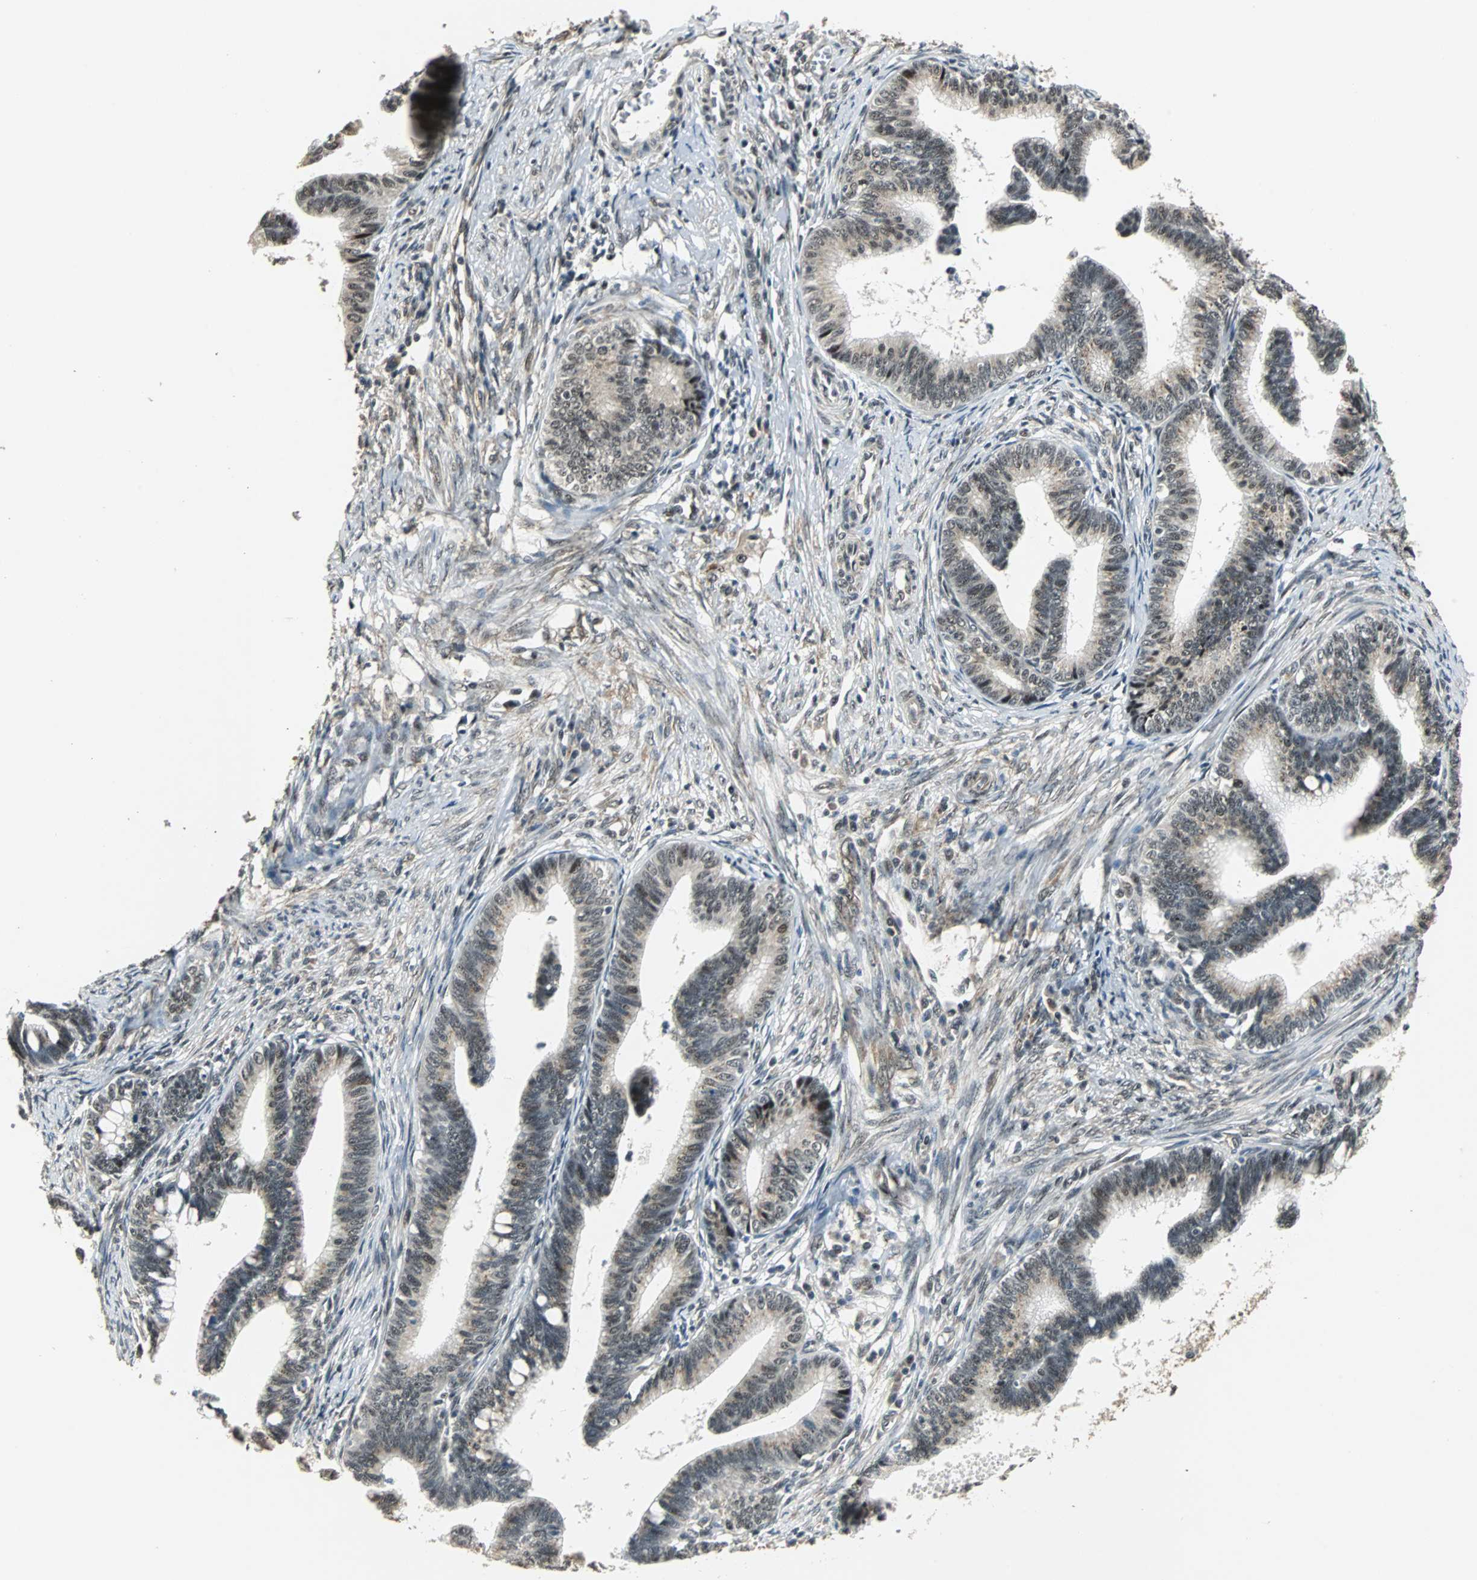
{"staining": {"intensity": "weak", "quantity": "25%-75%", "location": "nuclear"}, "tissue": "cervical cancer", "cell_type": "Tumor cells", "image_type": "cancer", "snomed": [{"axis": "morphology", "description": "Adenocarcinoma, NOS"}, {"axis": "topography", "description": "Cervix"}], "caption": "Cervical adenocarcinoma tissue displays weak nuclear positivity in approximately 25%-75% of tumor cells, visualized by immunohistochemistry.", "gene": "MED4", "patient": {"sex": "female", "age": 36}}